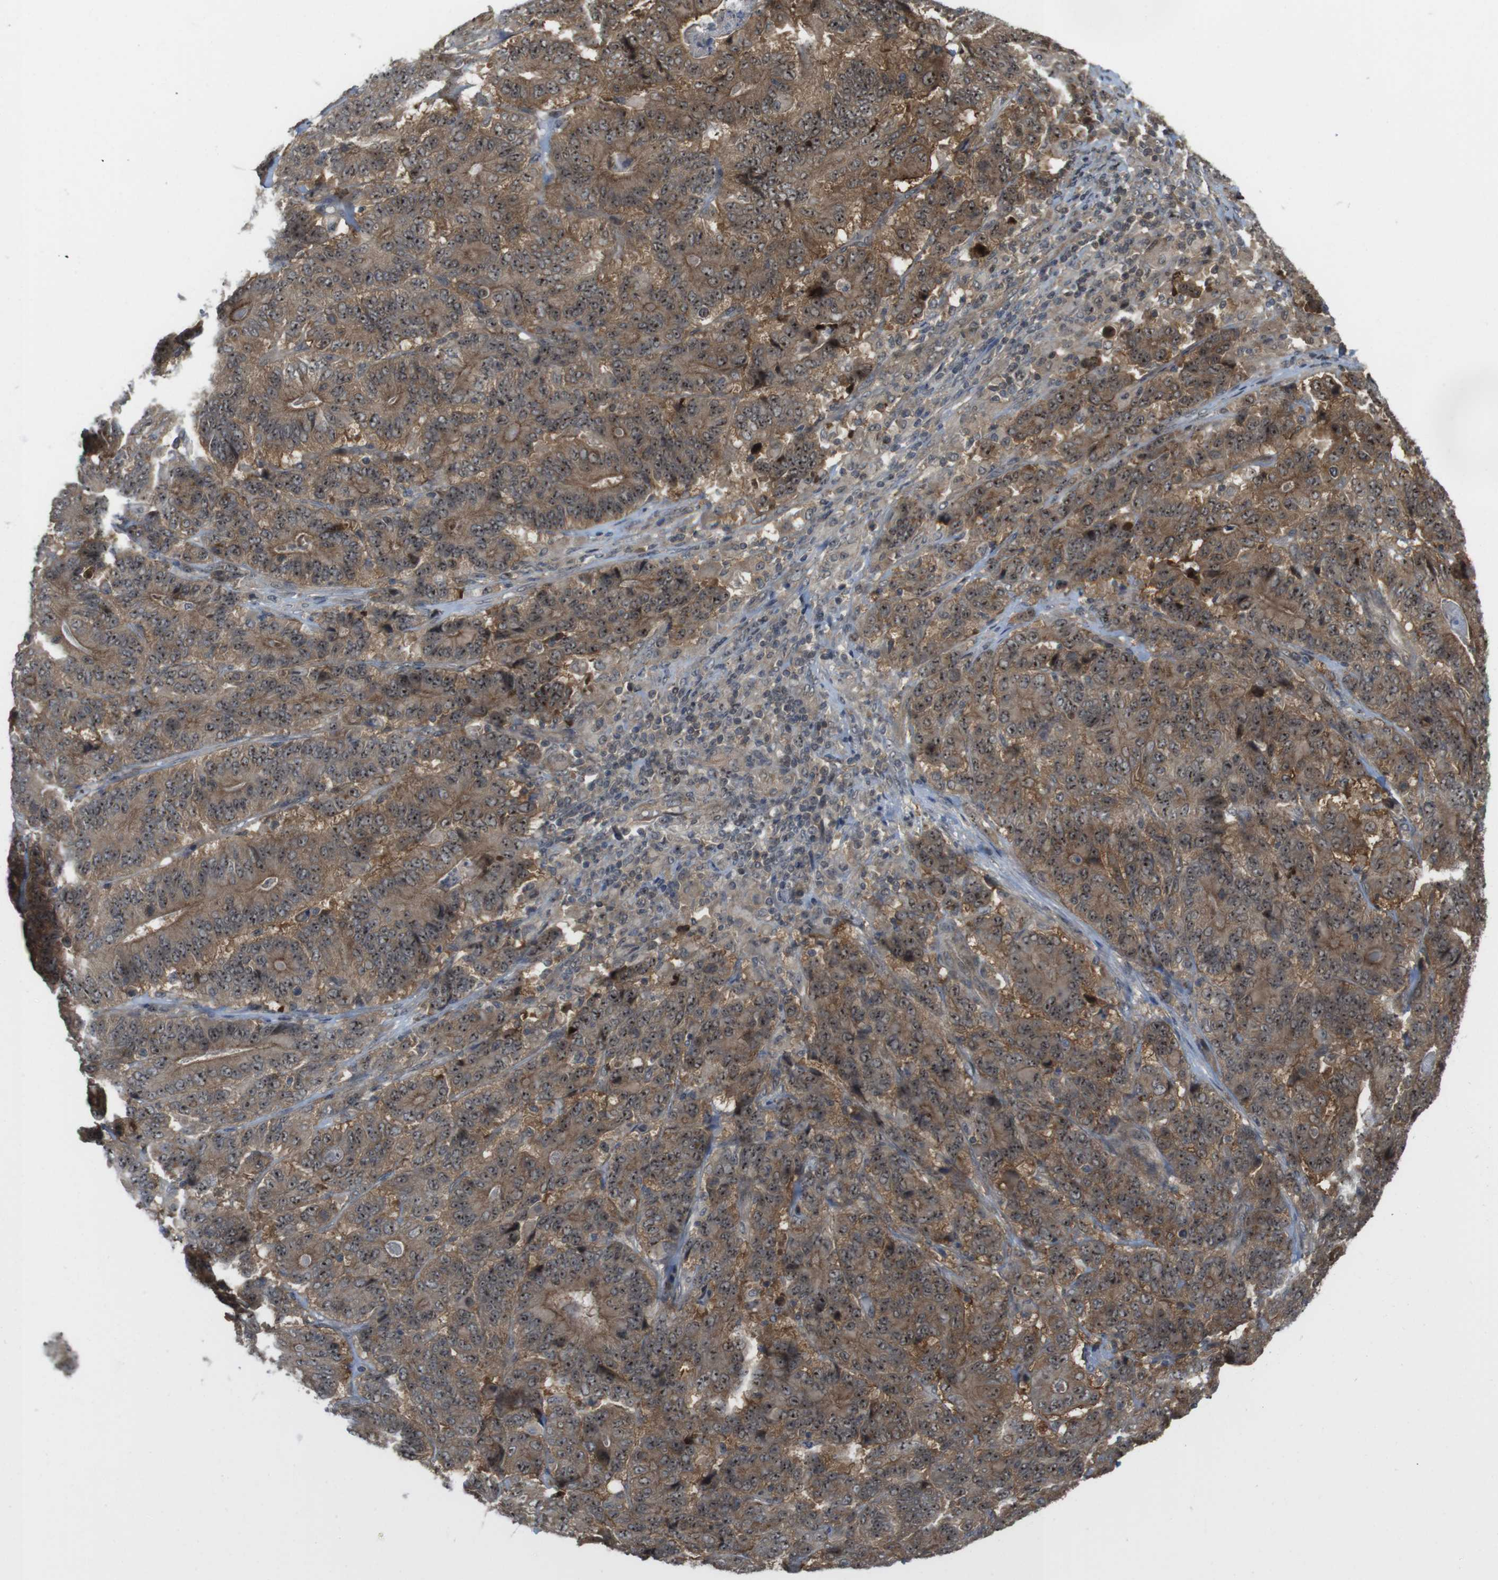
{"staining": {"intensity": "strong", "quantity": ">75%", "location": "cytoplasmic/membranous,nuclear"}, "tissue": "stomach cancer", "cell_type": "Tumor cells", "image_type": "cancer", "snomed": [{"axis": "morphology", "description": "Adenocarcinoma, NOS"}, {"axis": "topography", "description": "Stomach"}], "caption": "A histopathology image of stomach cancer stained for a protein exhibits strong cytoplasmic/membranous and nuclear brown staining in tumor cells. (Stains: DAB (3,3'-diaminobenzidine) in brown, nuclei in blue, Microscopy: brightfield microscopy at high magnification).", "gene": "CC2D1A", "patient": {"sex": "female", "age": 73}}